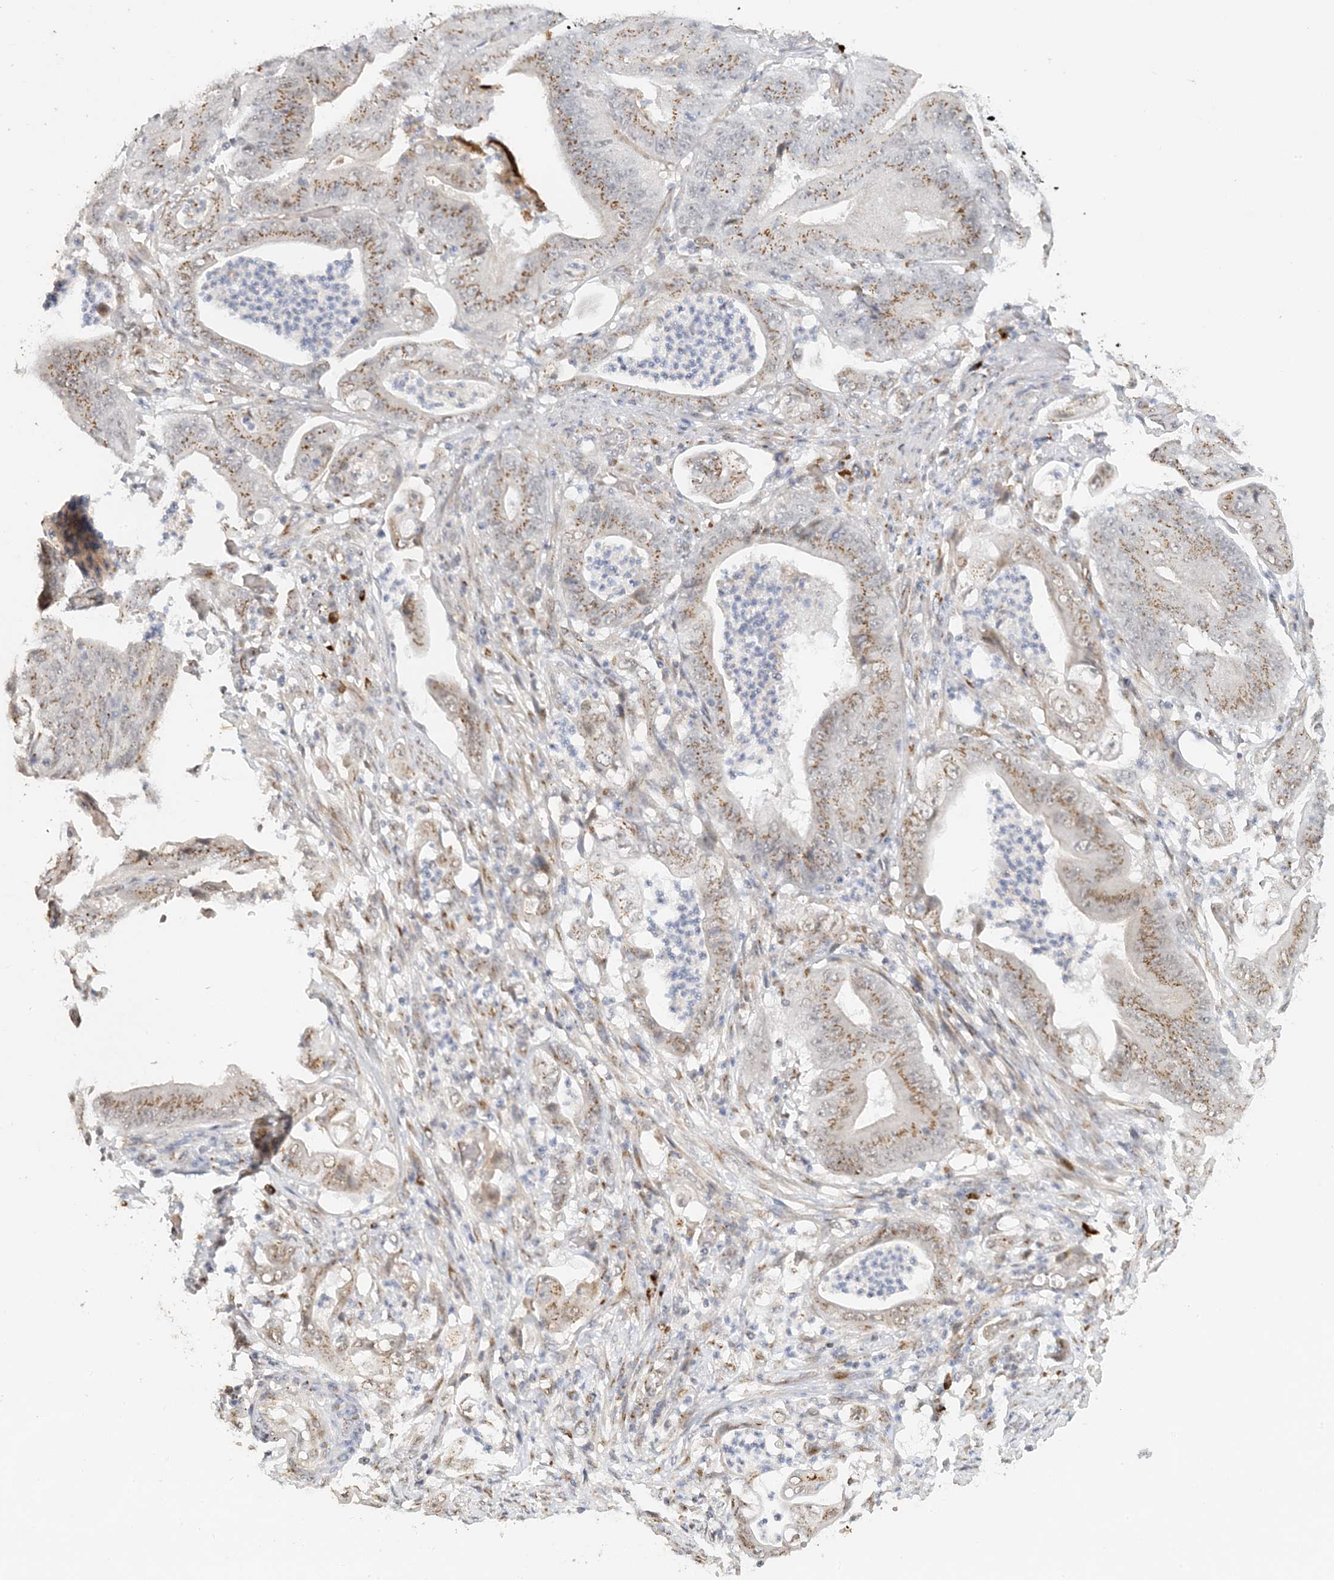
{"staining": {"intensity": "moderate", "quantity": ">75%", "location": "cytoplasmic/membranous"}, "tissue": "stomach cancer", "cell_type": "Tumor cells", "image_type": "cancer", "snomed": [{"axis": "morphology", "description": "Adenocarcinoma, NOS"}, {"axis": "topography", "description": "Stomach"}], "caption": "Adenocarcinoma (stomach) stained with a protein marker demonstrates moderate staining in tumor cells.", "gene": "ZCCHC4", "patient": {"sex": "female", "age": 73}}